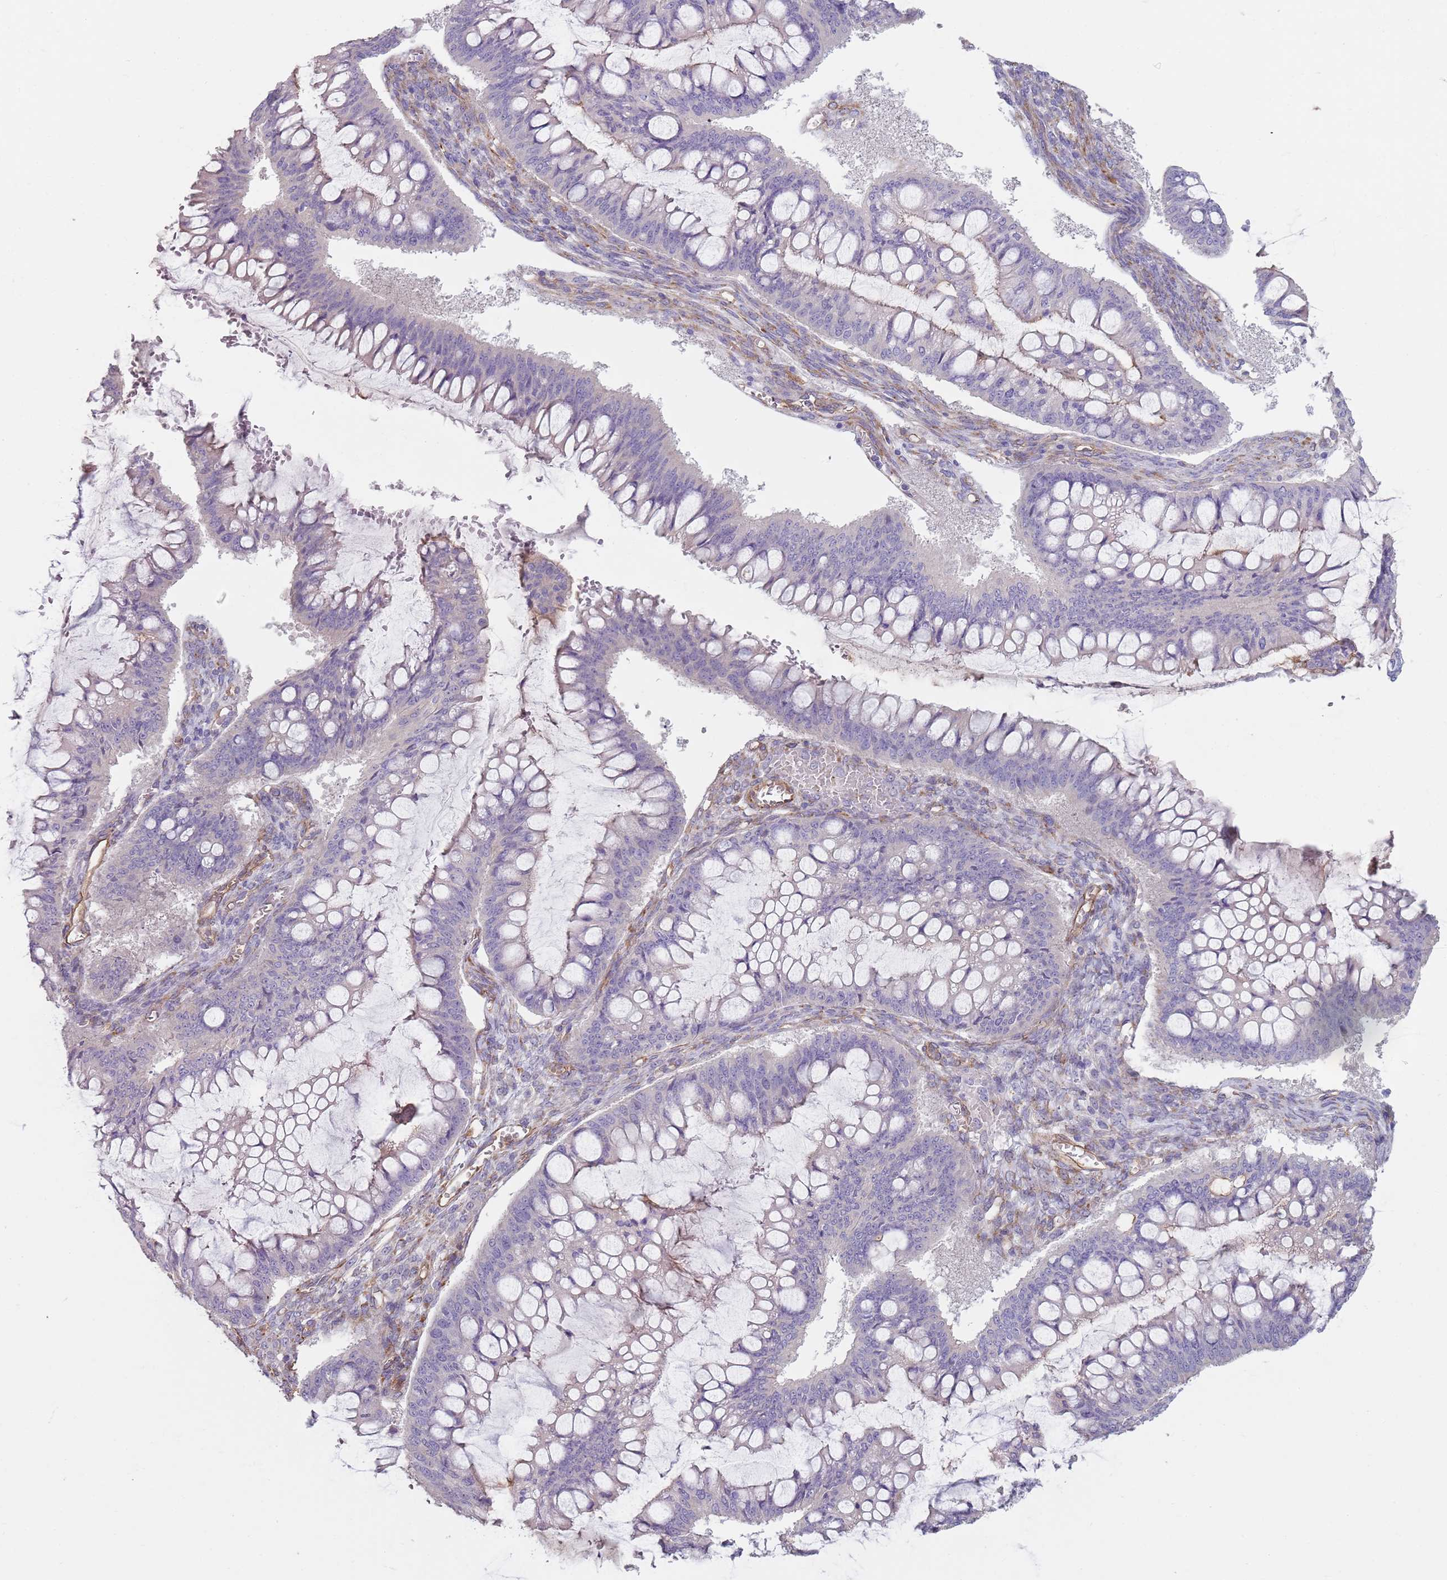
{"staining": {"intensity": "negative", "quantity": "none", "location": "none"}, "tissue": "ovarian cancer", "cell_type": "Tumor cells", "image_type": "cancer", "snomed": [{"axis": "morphology", "description": "Cystadenocarcinoma, mucinous, NOS"}, {"axis": "topography", "description": "Ovary"}], "caption": "DAB immunohistochemical staining of ovarian cancer (mucinous cystadenocarcinoma) displays no significant expression in tumor cells.", "gene": "PHLPP2", "patient": {"sex": "female", "age": 73}}